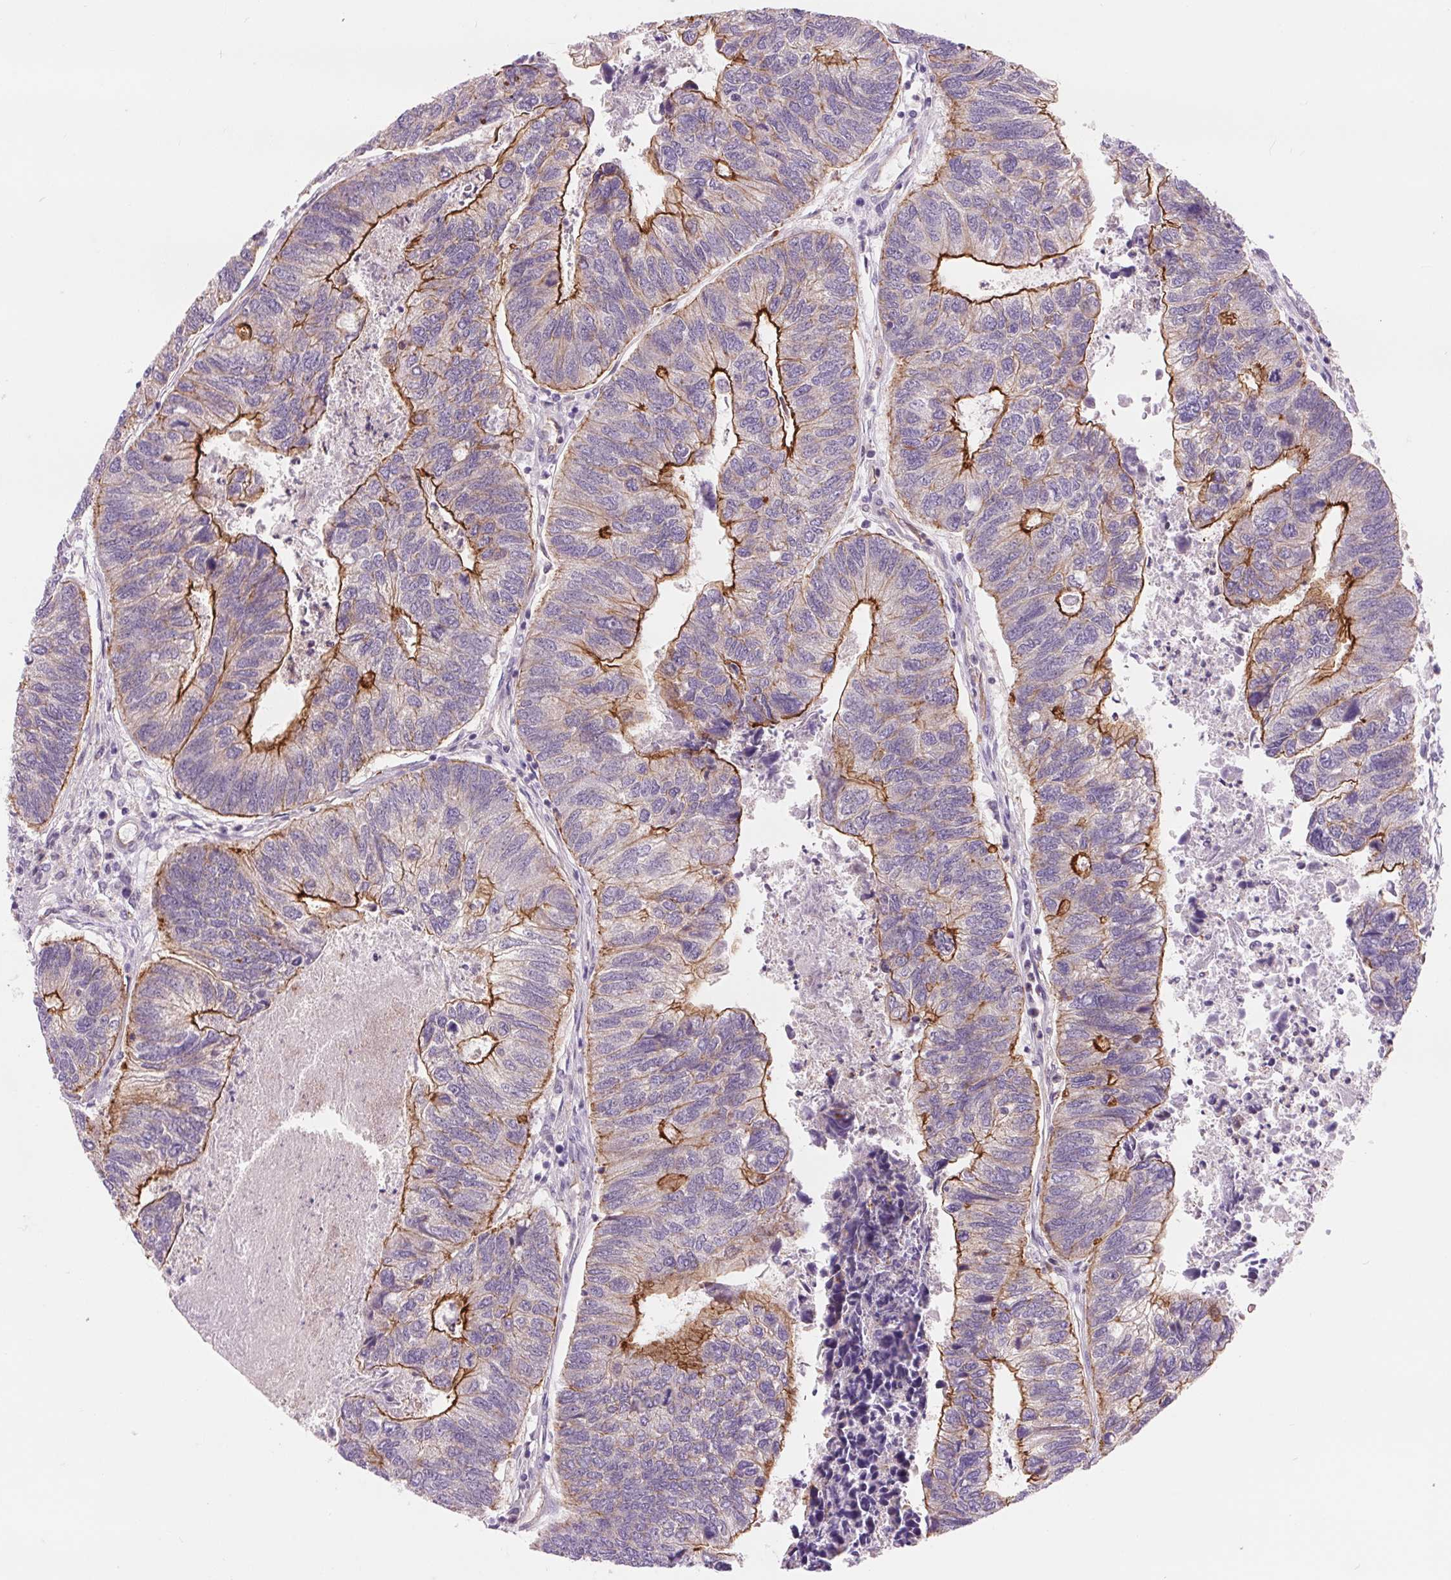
{"staining": {"intensity": "strong", "quantity": "25%-75%", "location": "cytoplasmic/membranous"}, "tissue": "colorectal cancer", "cell_type": "Tumor cells", "image_type": "cancer", "snomed": [{"axis": "morphology", "description": "Adenocarcinoma, NOS"}, {"axis": "topography", "description": "Colon"}], "caption": "DAB immunohistochemical staining of human colorectal adenocarcinoma reveals strong cytoplasmic/membranous protein positivity in about 25%-75% of tumor cells.", "gene": "DIXDC1", "patient": {"sex": "female", "age": 67}}